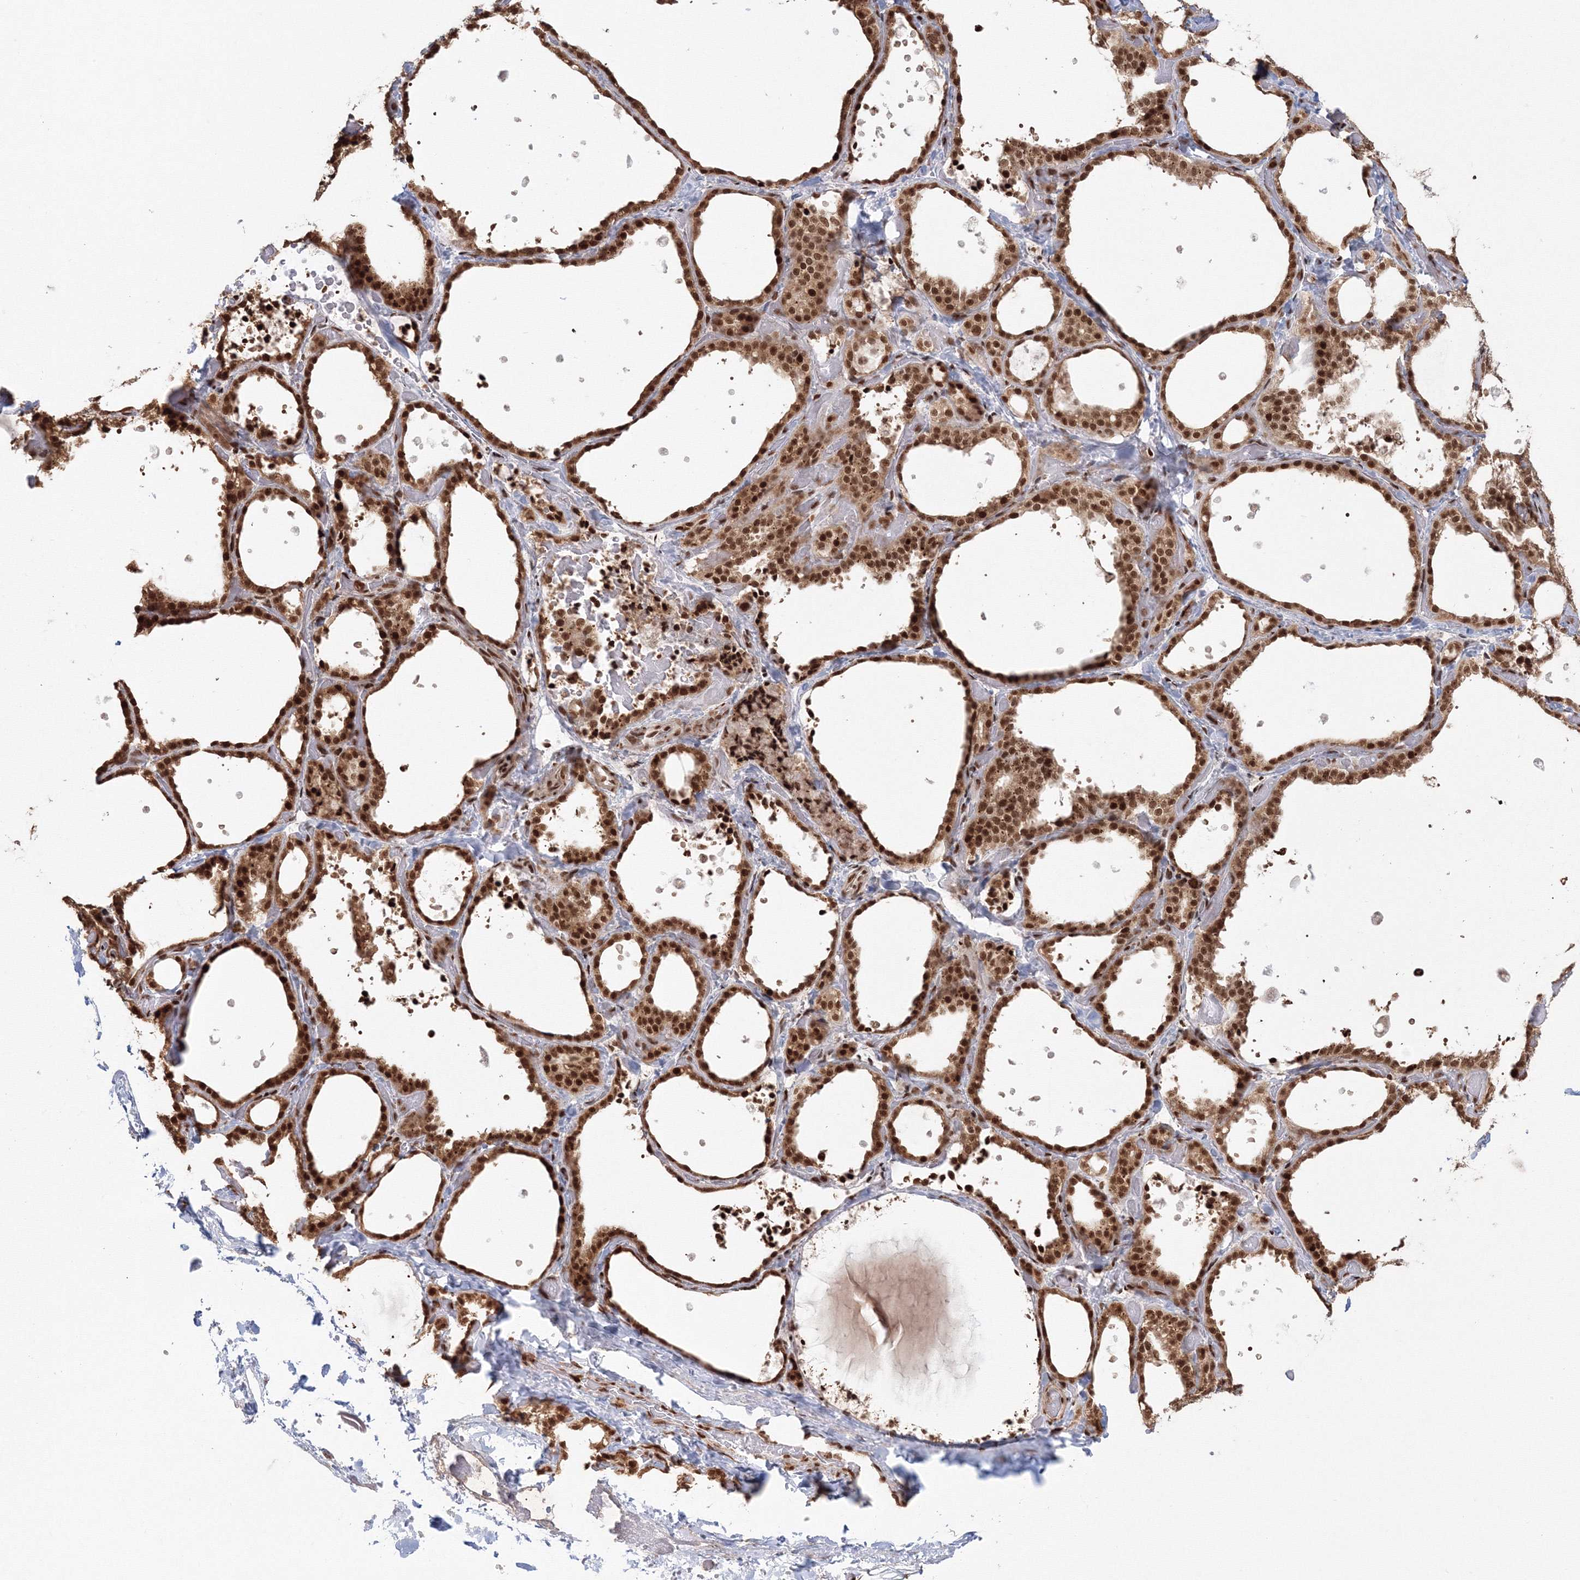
{"staining": {"intensity": "strong", "quantity": ">75%", "location": "cytoplasmic/membranous,nuclear"}, "tissue": "thyroid gland", "cell_type": "Glandular cells", "image_type": "normal", "snomed": [{"axis": "morphology", "description": "Normal tissue, NOS"}, {"axis": "topography", "description": "Thyroid gland"}], "caption": "DAB immunohistochemical staining of normal thyroid gland displays strong cytoplasmic/membranous,nuclear protein staining in approximately >75% of glandular cells.", "gene": "KIF20A", "patient": {"sex": "female", "age": 44}}